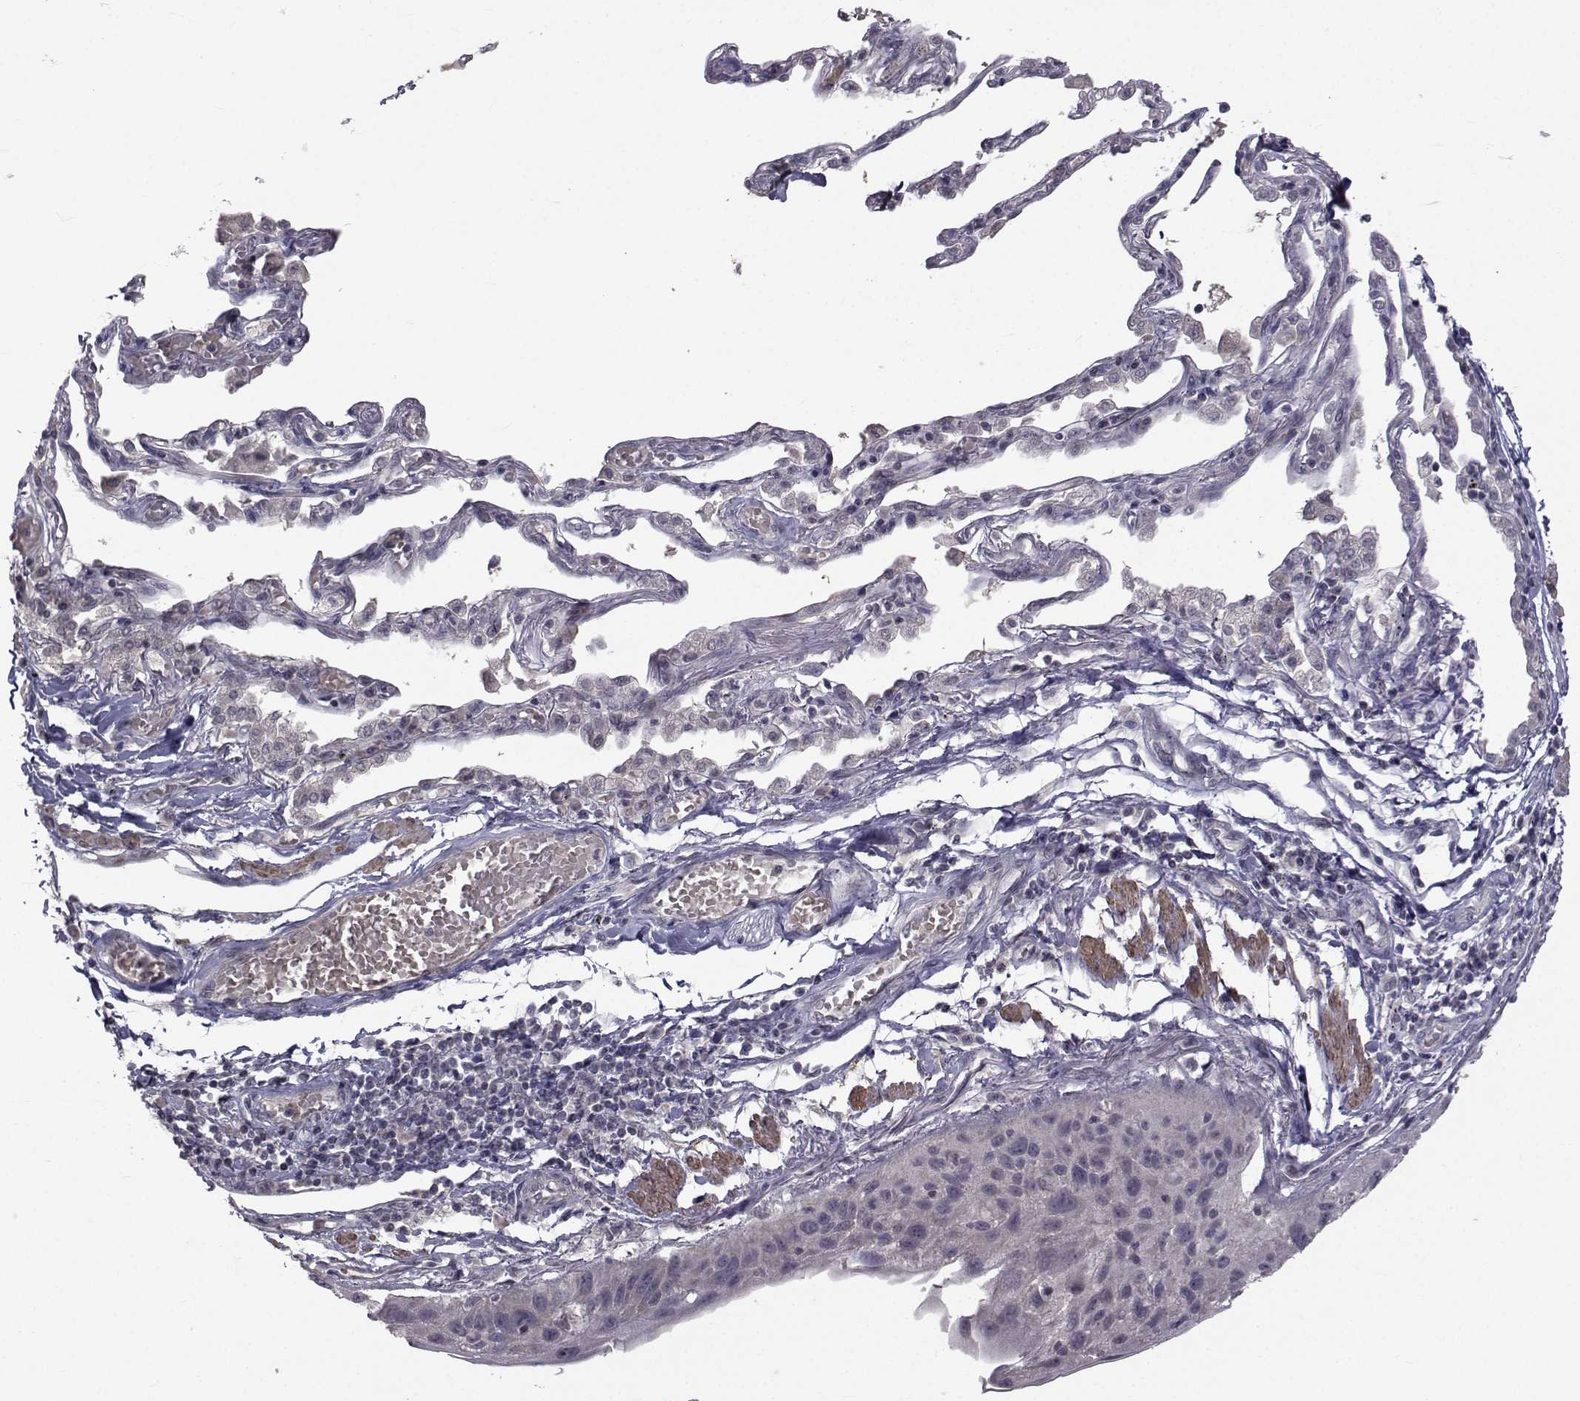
{"staining": {"intensity": "negative", "quantity": "none", "location": "none"}, "tissue": "lung cancer", "cell_type": "Tumor cells", "image_type": "cancer", "snomed": [{"axis": "morphology", "description": "Squamous cell carcinoma, NOS"}, {"axis": "topography", "description": "Lung"}], "caption": "Tumor cells show no significant staining in squamous cell carcinoma (lung).", "gene": "FDXR", "patient": {"sex": "male", "age": 73}}